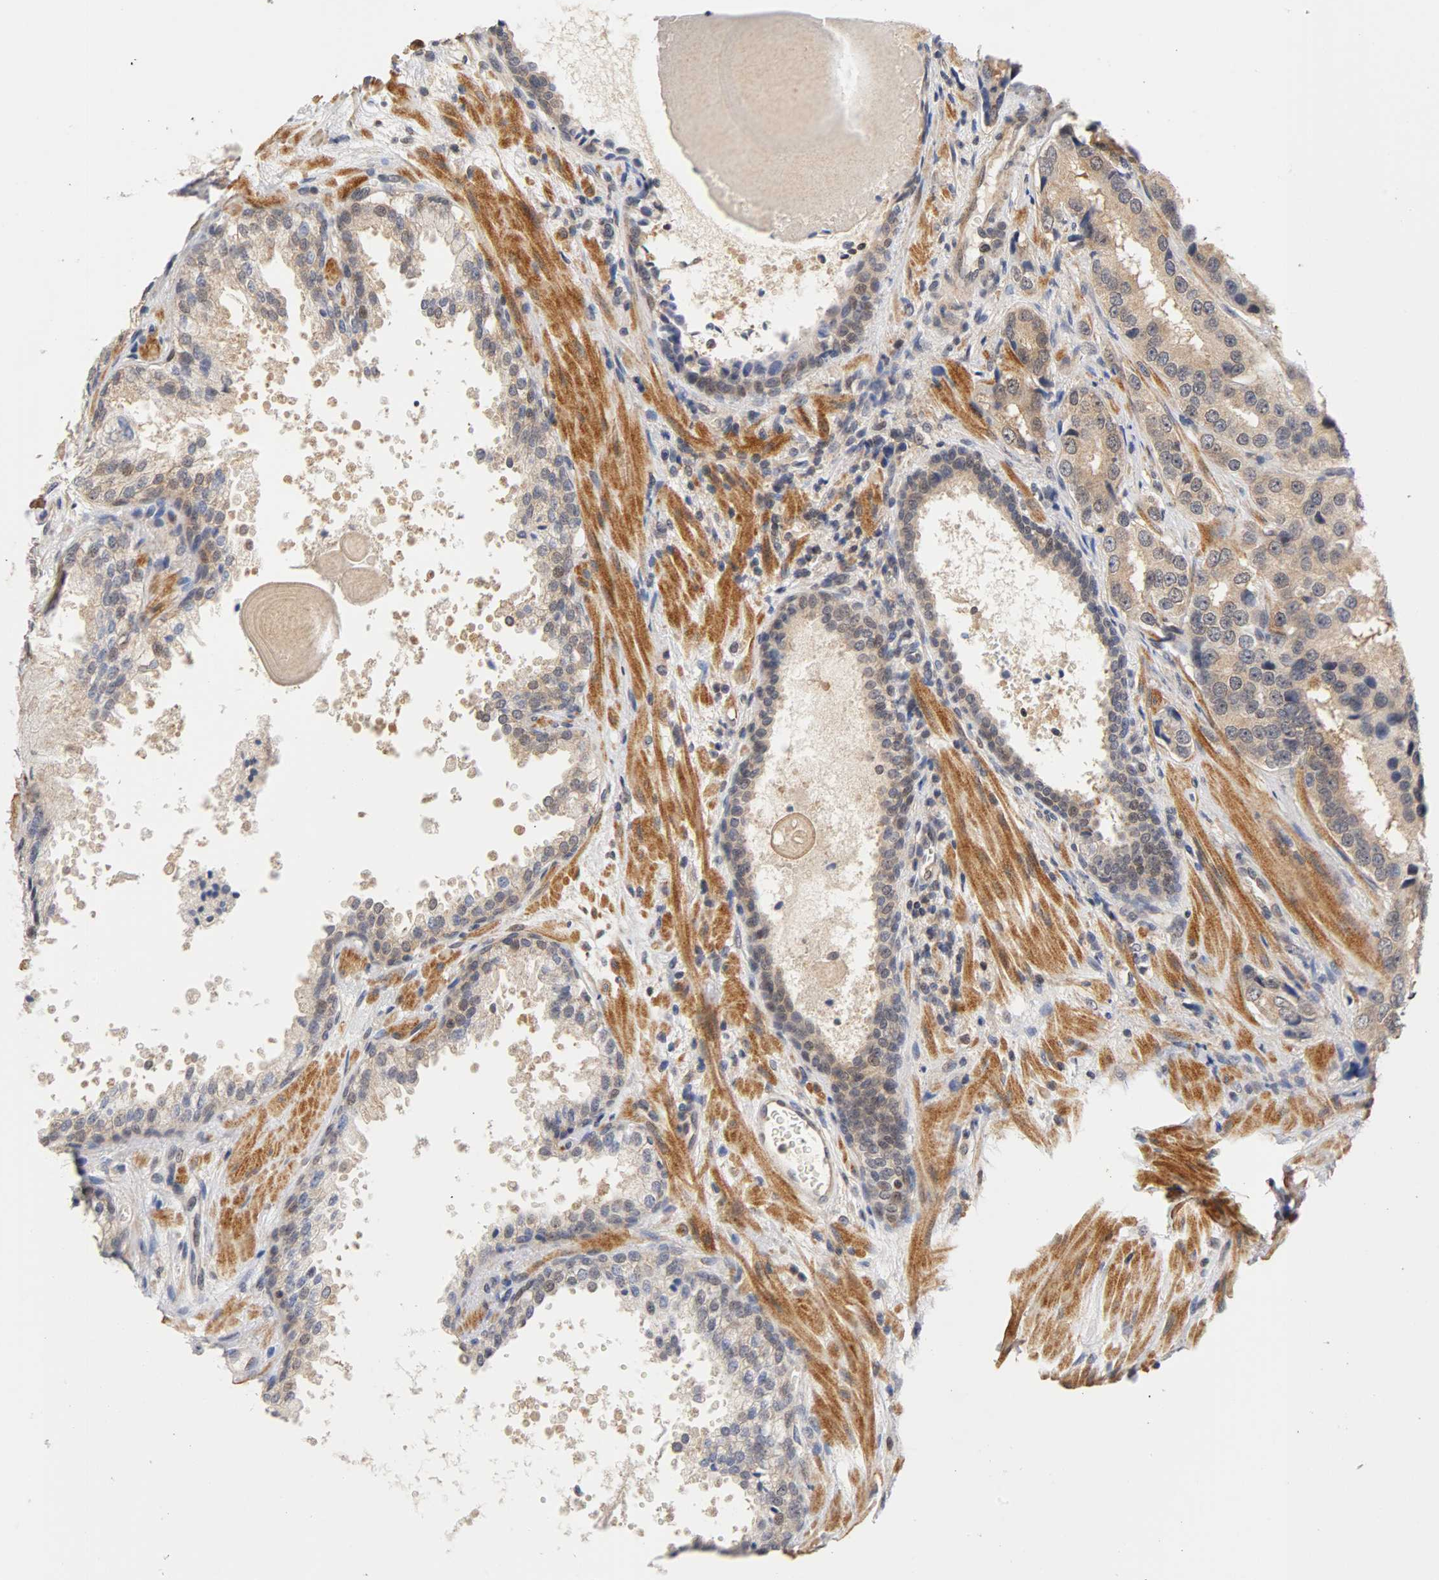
{"staining": {"intensity": "weak", "quantity": "25%-75%", "location": "cytoplasmic/membranous,nuclear"}, "tissue": "prostate cancer", "cell_type": "Tumor cells", "image_type": "cancer", "snomed": [{"axis": "morphology", "description": "Adenocarcinoma, High grade"}, {"axis": "topography", "description": "Prostate"}], "caption": "Immunohistochemistry photomicrograph of neoplastic tissue: human prostate cancer stained using immunohistochemistry (IHC) exhibits low levels of weak protein expression localized specifically in the cytoplasmic/membranous and nuclear of tumor cells, appearing as a cytoplasmic/membranous and nuclear brown color.", "gene": "UBE2M", "patient": {"sex": "male", "age": 58}}